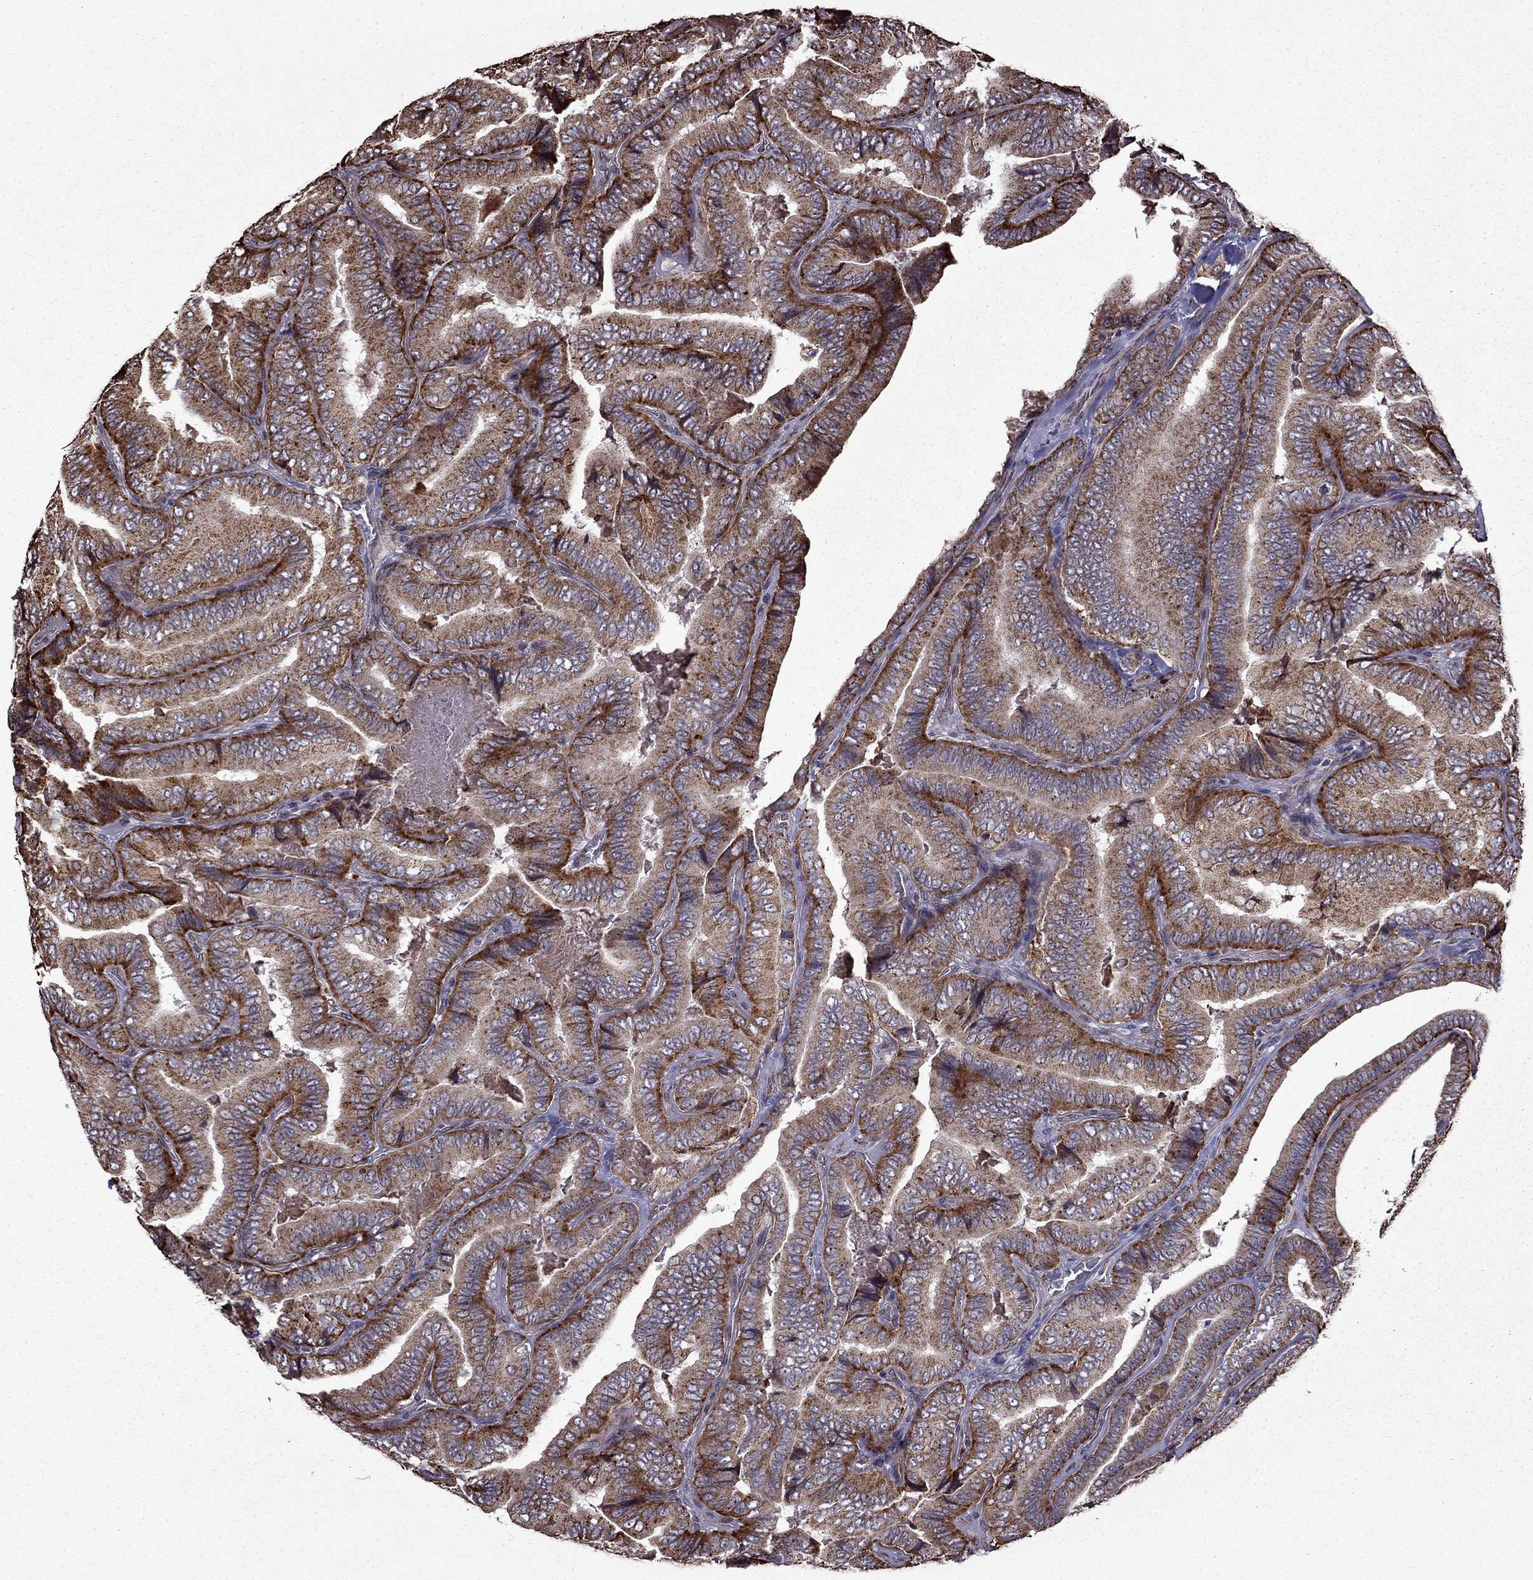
{"staining": {"intensity": "moderate", "quantity": ">75%", "location": "cytoplasmic/membranous"}, "tissue": "thyroid cancer", "cell_type": "Tumor cells", "image_type": "cancer", "snomed": [{"axis": "morphology", "description": "Papillary adenocarcinoma, NOS"}, {"axis": "topography", "description": "Thyroid gland"}], "caption": "Immunohistochemical staining of thyroid cancer (papillary adenocarcinoma) shows moderate cytoplasmic/membranous protein positivity in approximately >75% of tumor cells.", "gene": "IKBIP", "patient": {"sex": "male", "age": 61}}